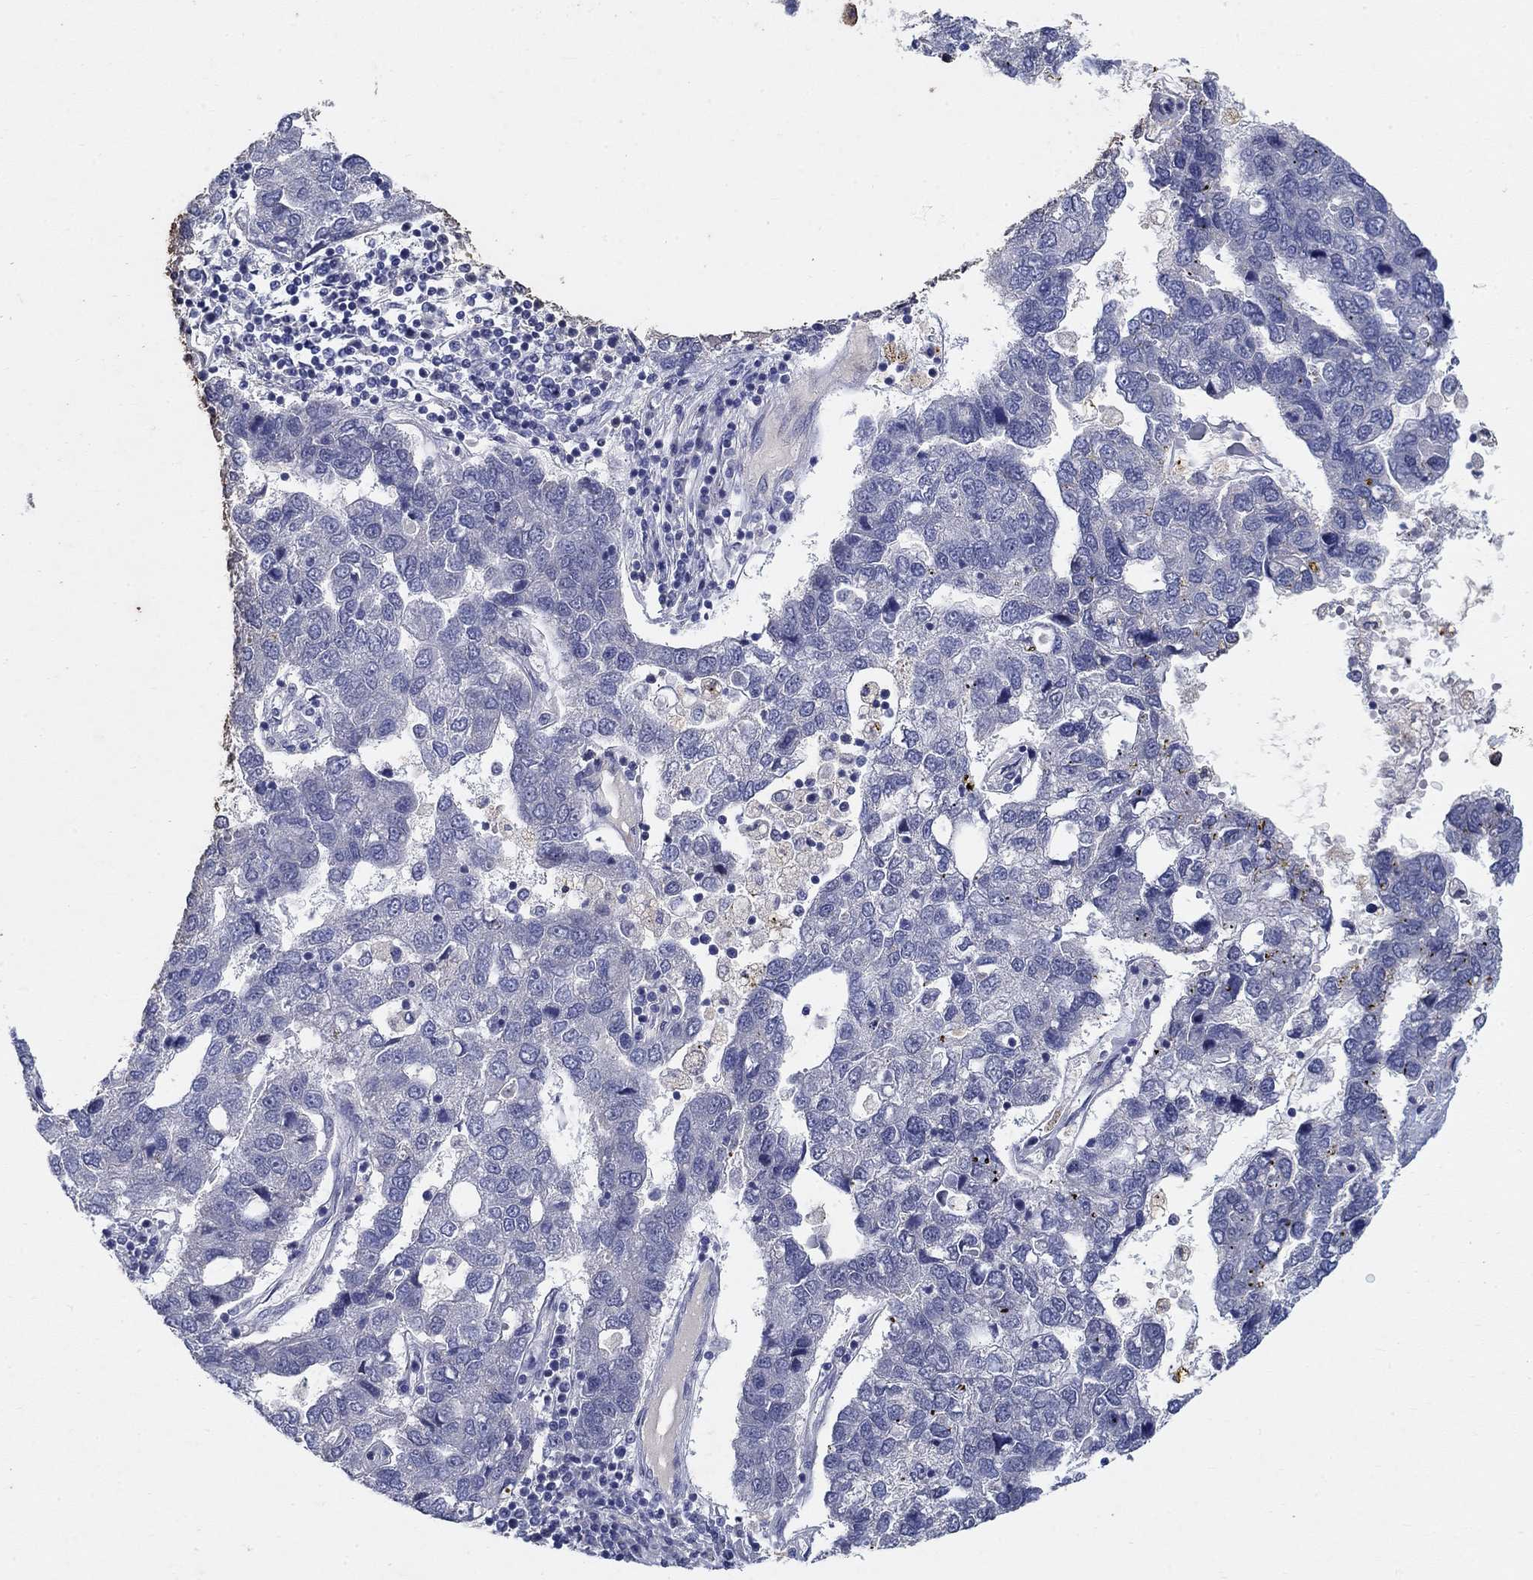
{"staining": {"intensity": "negative", "quantity": "none", "location": "none"}, "tissue": "pancreatic cancer", "cell_type": "Tumor cells", "image_type": "cancer", "snomed": [{"axis": "morphology", "description": "Adenocarcinoma, NOS"}, {"axis": "topography", "description": "Pancreas"}], "caption": "IHC image of human pancreatic cancer (adenocarcinoma) stained for a protein (brown), which demonstrates no positivity in tumor cells.", "gene": "PROZ", "patient": {"sex": "female", "age": 61}}